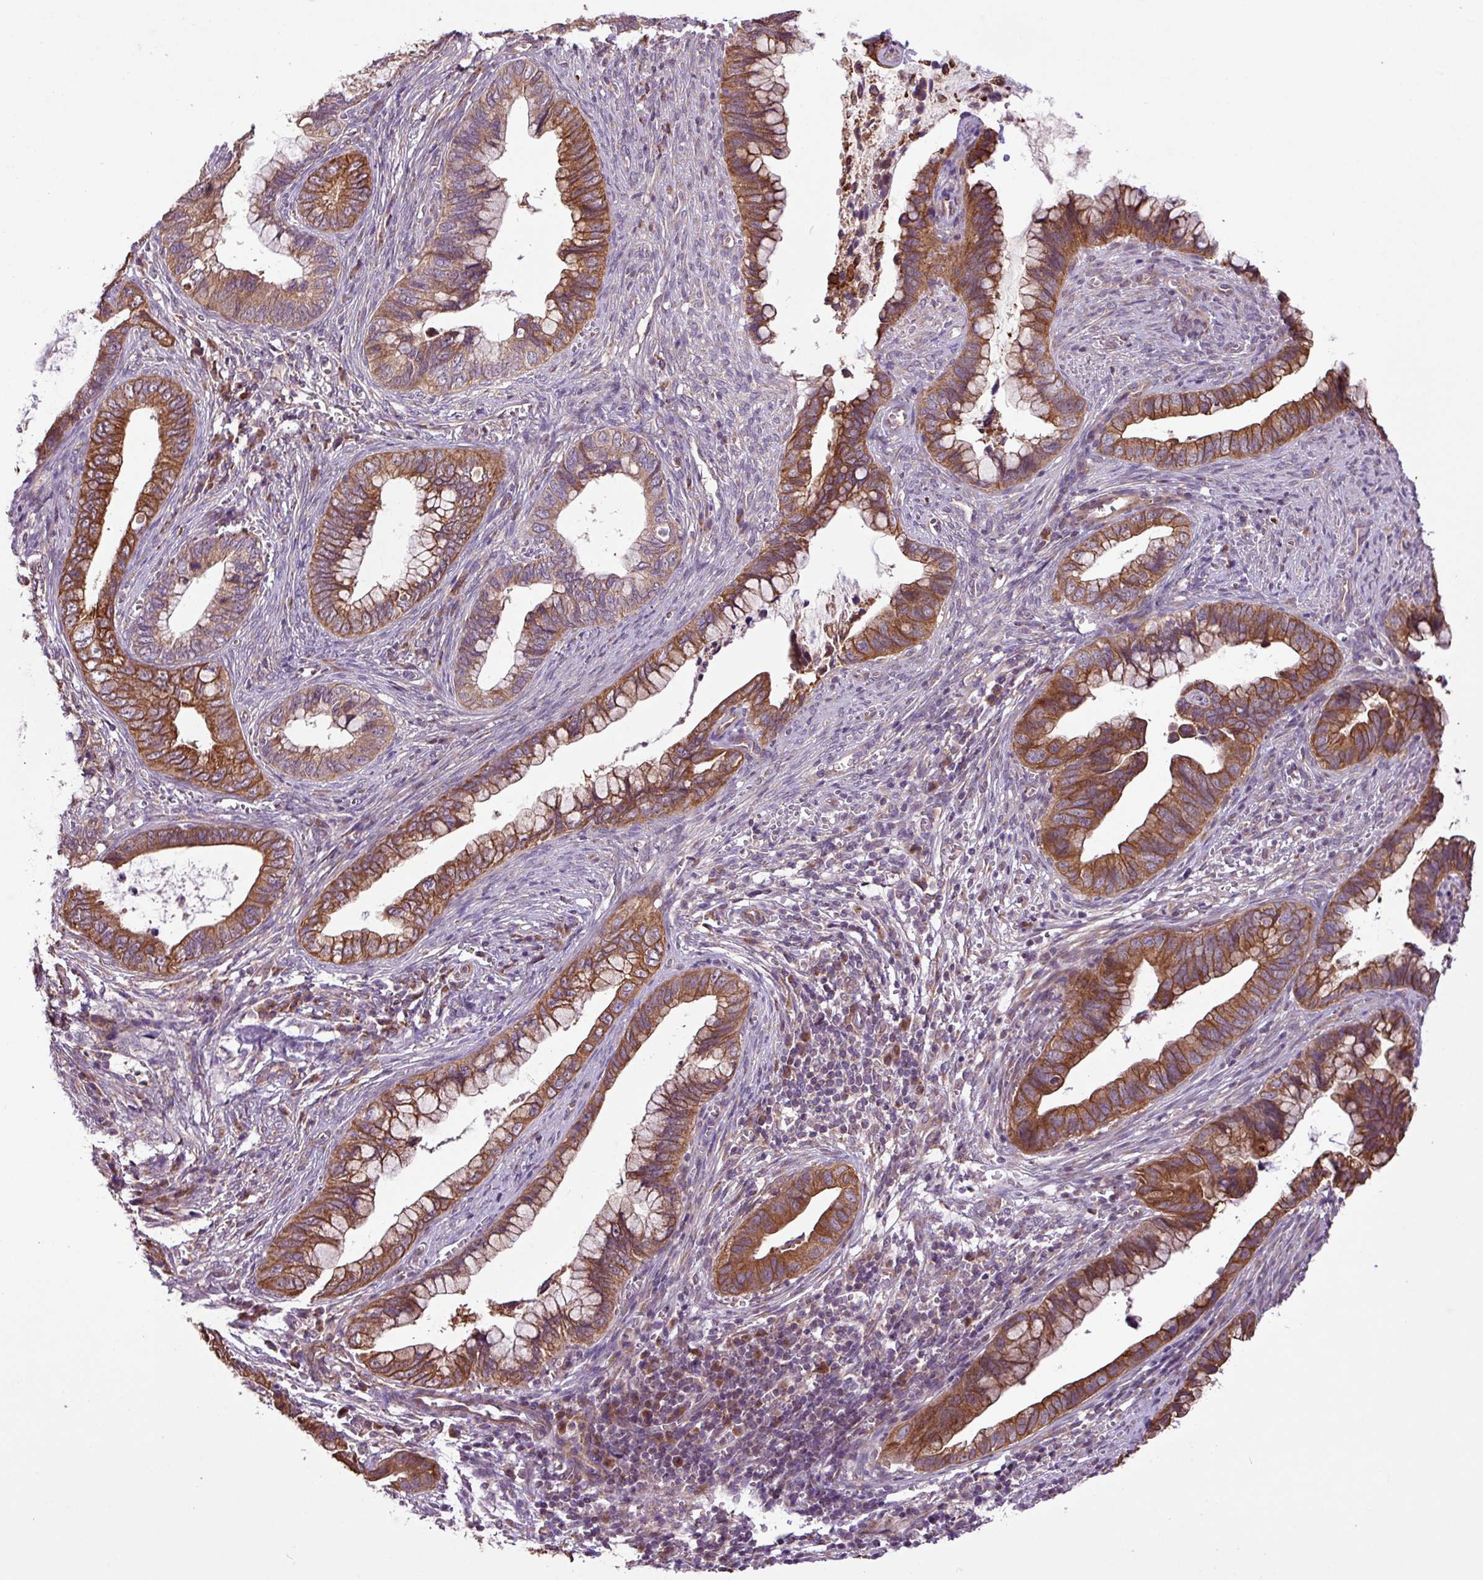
{"staining": {"intensity": "moderate", "quantity": ">75%", "location": "cytoplasmic/membranous"}, "tissue": "cervical cancer", "cell_type": "Tumor cells", "image_type": "cancer", "snomed": [{"axis": "morphology", "description": "Adenocarcinoma, NOS"}, {"axis": "topography", "description": "Cervix"}], "caption": "Moderate cytoplasmic/membranous expression for a protein is present in approximately >75% of tumor cells of adenocarcinoma (cervical) using IHC.", "gene": "TIMM10B", "patient": {"sex": "female", "age": 44}}